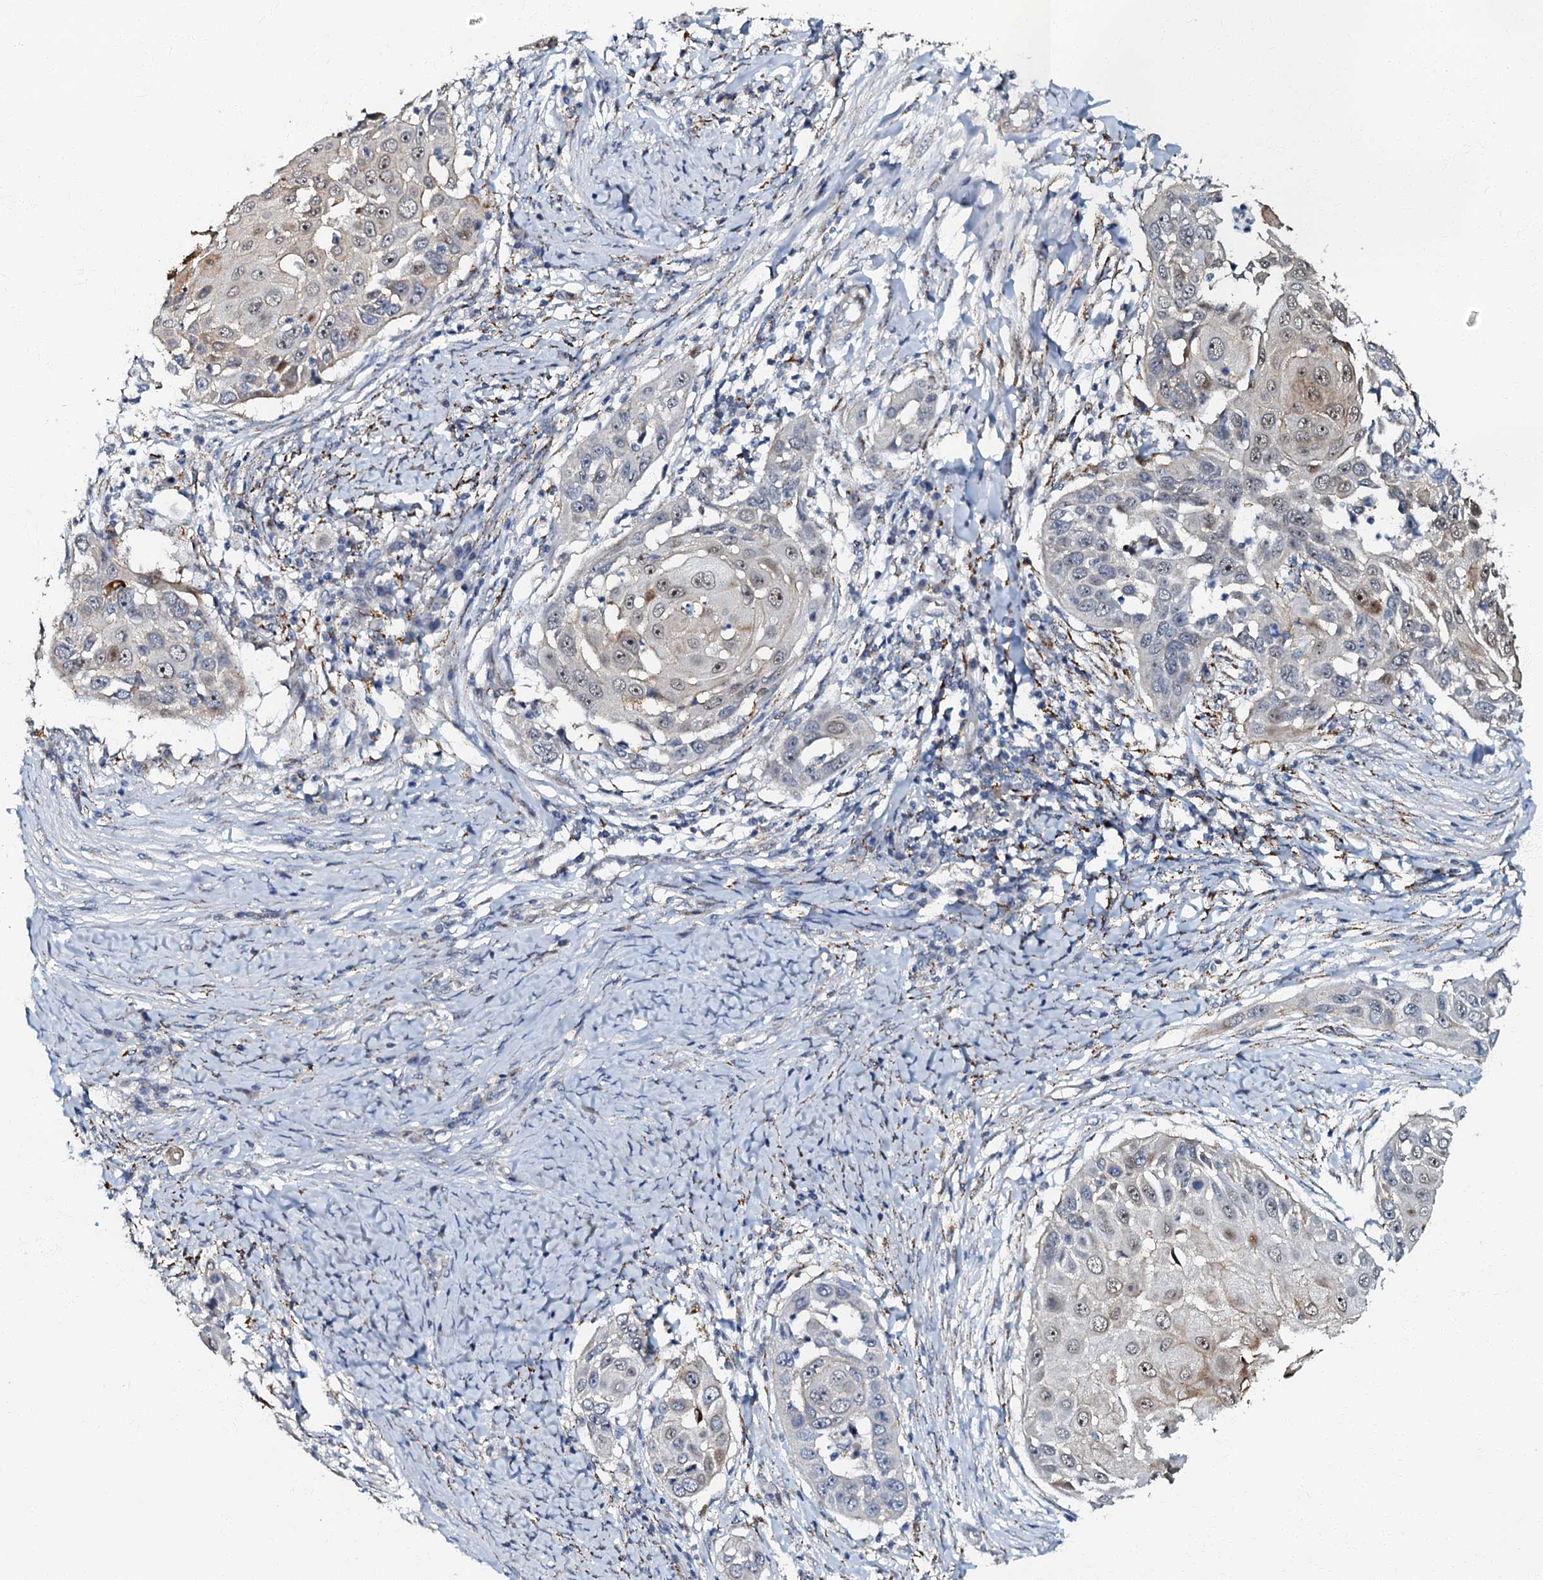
{"staining": {"intensity": "weak", "quantity": "<25%", "location": "cytoplasmic/membranous"}, "tissue": "skin cancer", "cell_type": "Tumor cells", "image_type": "cancer", "snomed": [{"axis": "morphology", "description": "Squamous cell carcinoma, NOS"}, {"axis": "topography", "description": "Skin"}], "caption": "DAB immunohistochemical staining of human skin cancer reveals no significant staining in tumor cells.", "gene": "OLAH", "patient": {"sex": "female", "age": 44}}